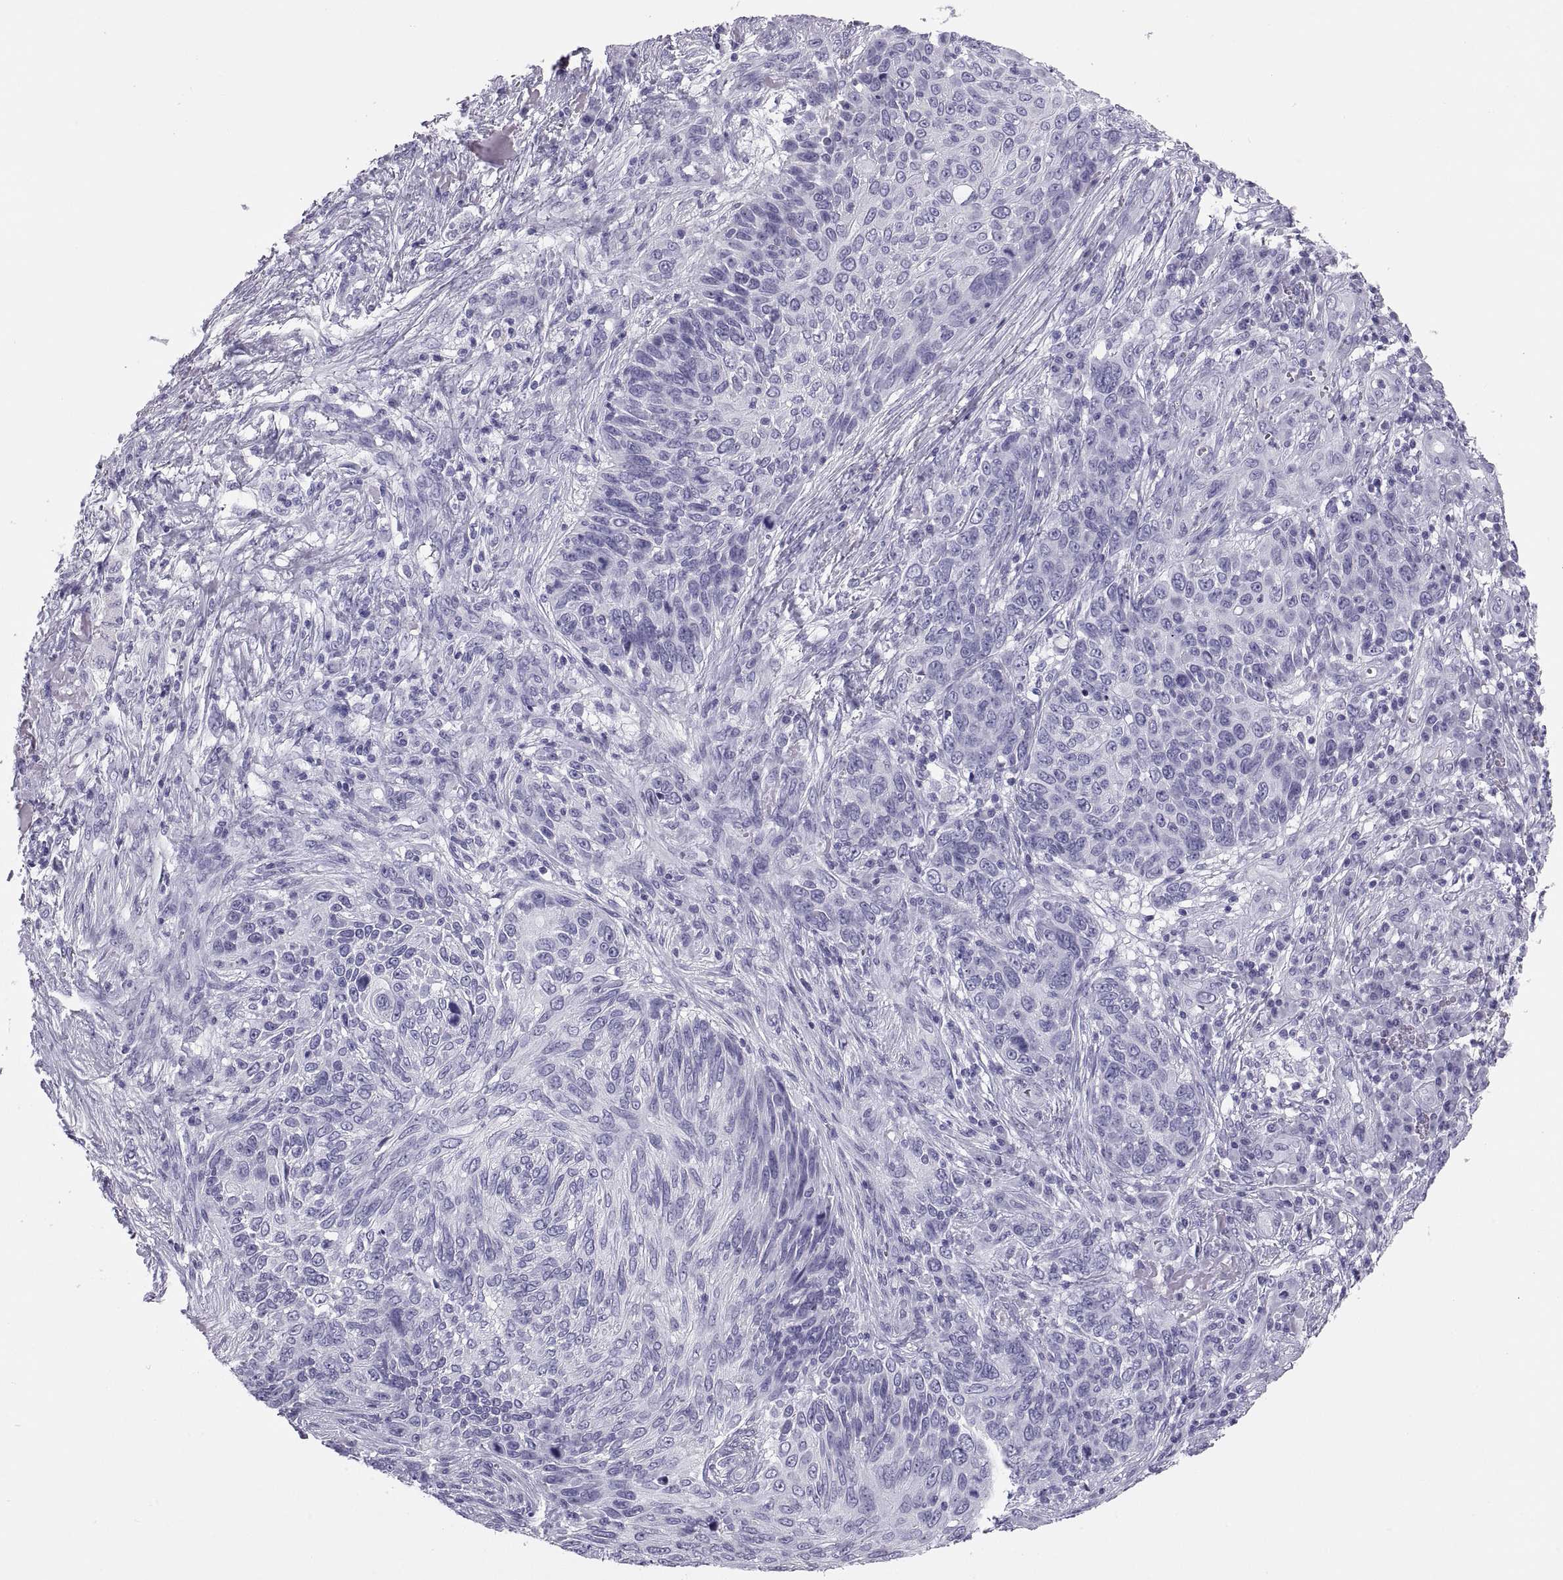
{"staining": {"intensity": "negative", "quantity": "none", "location": "none"}, "tissue": "skin cancer", "cell_type": "Tumor cells", "image_type": "cancer", "snomed": [{"axis": "morphology", "description": "Squamous cell carcinoma, NOS"}, {"axis": "topography", "description": "Skin"}], "caption": "An IHC image of skin cancer is shown. There is no staining in tumor cells of skin cancer.", "gene": "PAX2", "patient": {"sex": "male", "age": 92}}